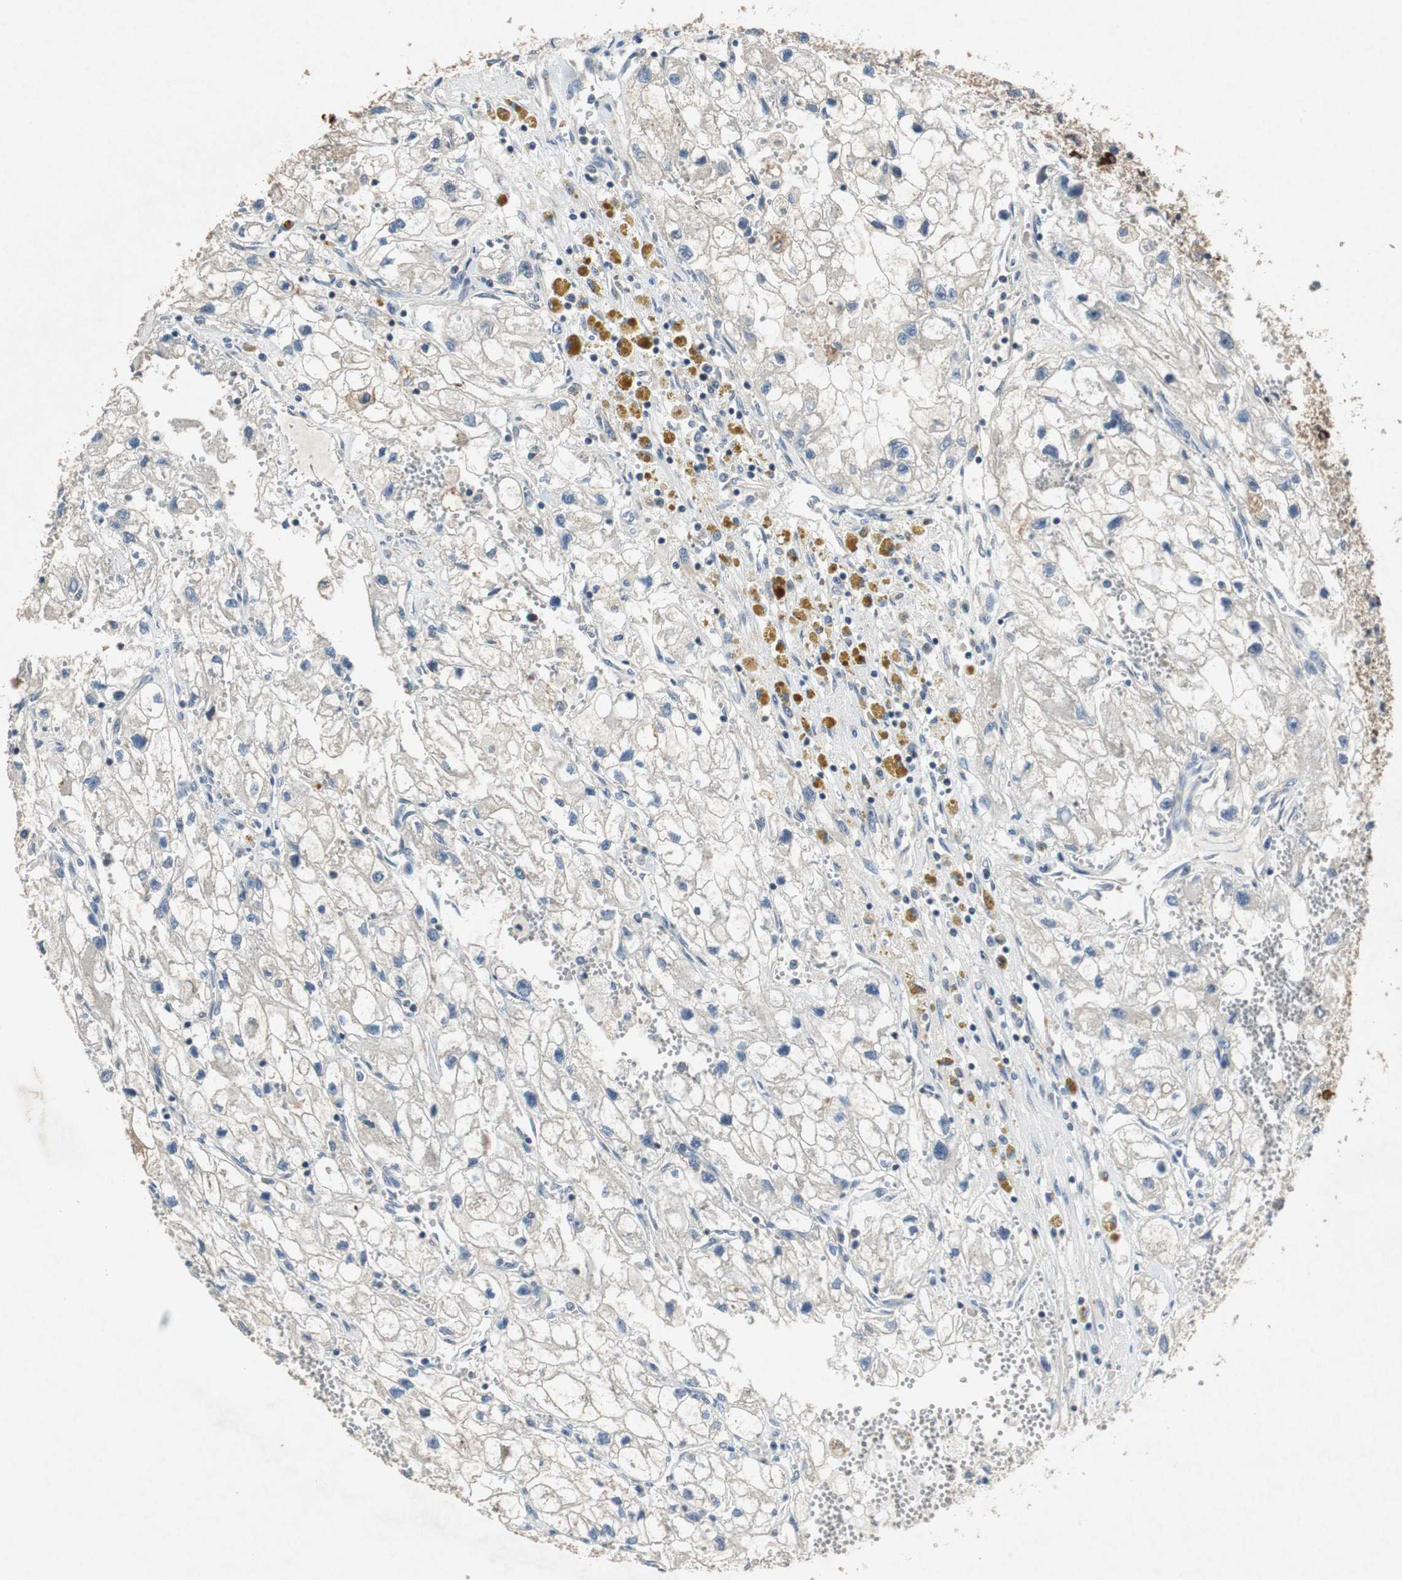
{"staining": {"intensity": "negative", "quantity": "none", "location": "none"}, "tissue": "renal cancer", "cell_type": "Tumor cells", "image_type": "cancer", "snomed": [{"axis": "morphology", "description": "Adenocarcinoma, NOS"}, {"axis": "topography", "description": "Kidney"}], "caption": "IHC photomicrograph of neoplastic tissue: renal cancer (adenocarcinoma) stained with DAB shows no significant protein staining in tumor cells.", "gene": "TUBA4A", "patient": {"sex": "female", "age": 70}}